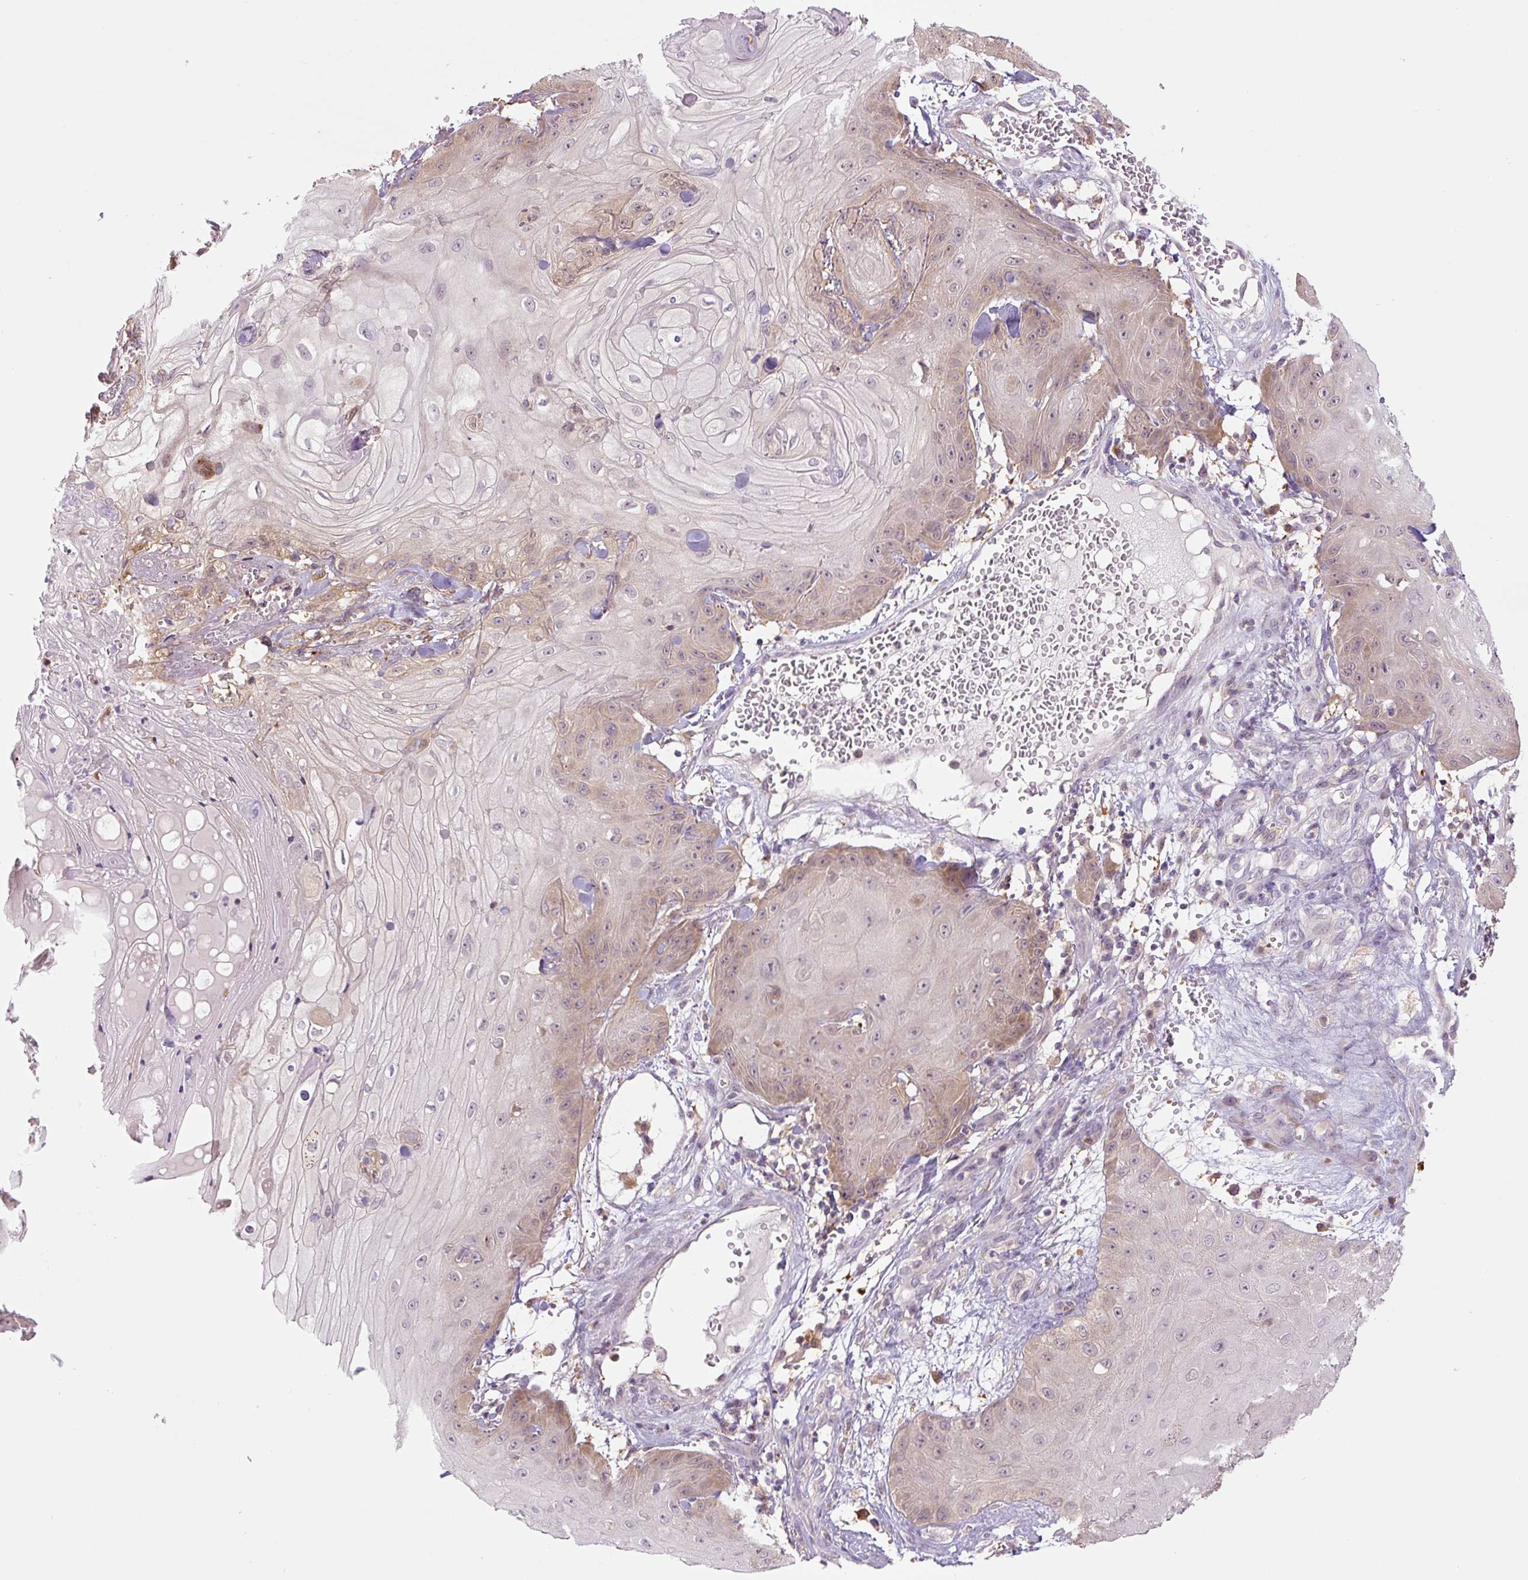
{"staining": {"intensity": "weak", "quantity": "<25%", "location": "cytoplasmic/membranous"}, "tissue": "skin cancer", "cell_type": "Tumor cells", "image_type": "cancer", "snomed": [{"axis": "morphology", "description": "Squamous cell carcinoma, NOS"}, {"axis": "topography", "description": "Skin"}], "caption": "Tumor cells are negative for brown protein staining in skin squamous cell carcinoma.", "gene": "SPSB2", "patient": {"sex": "male", "age": 74}}